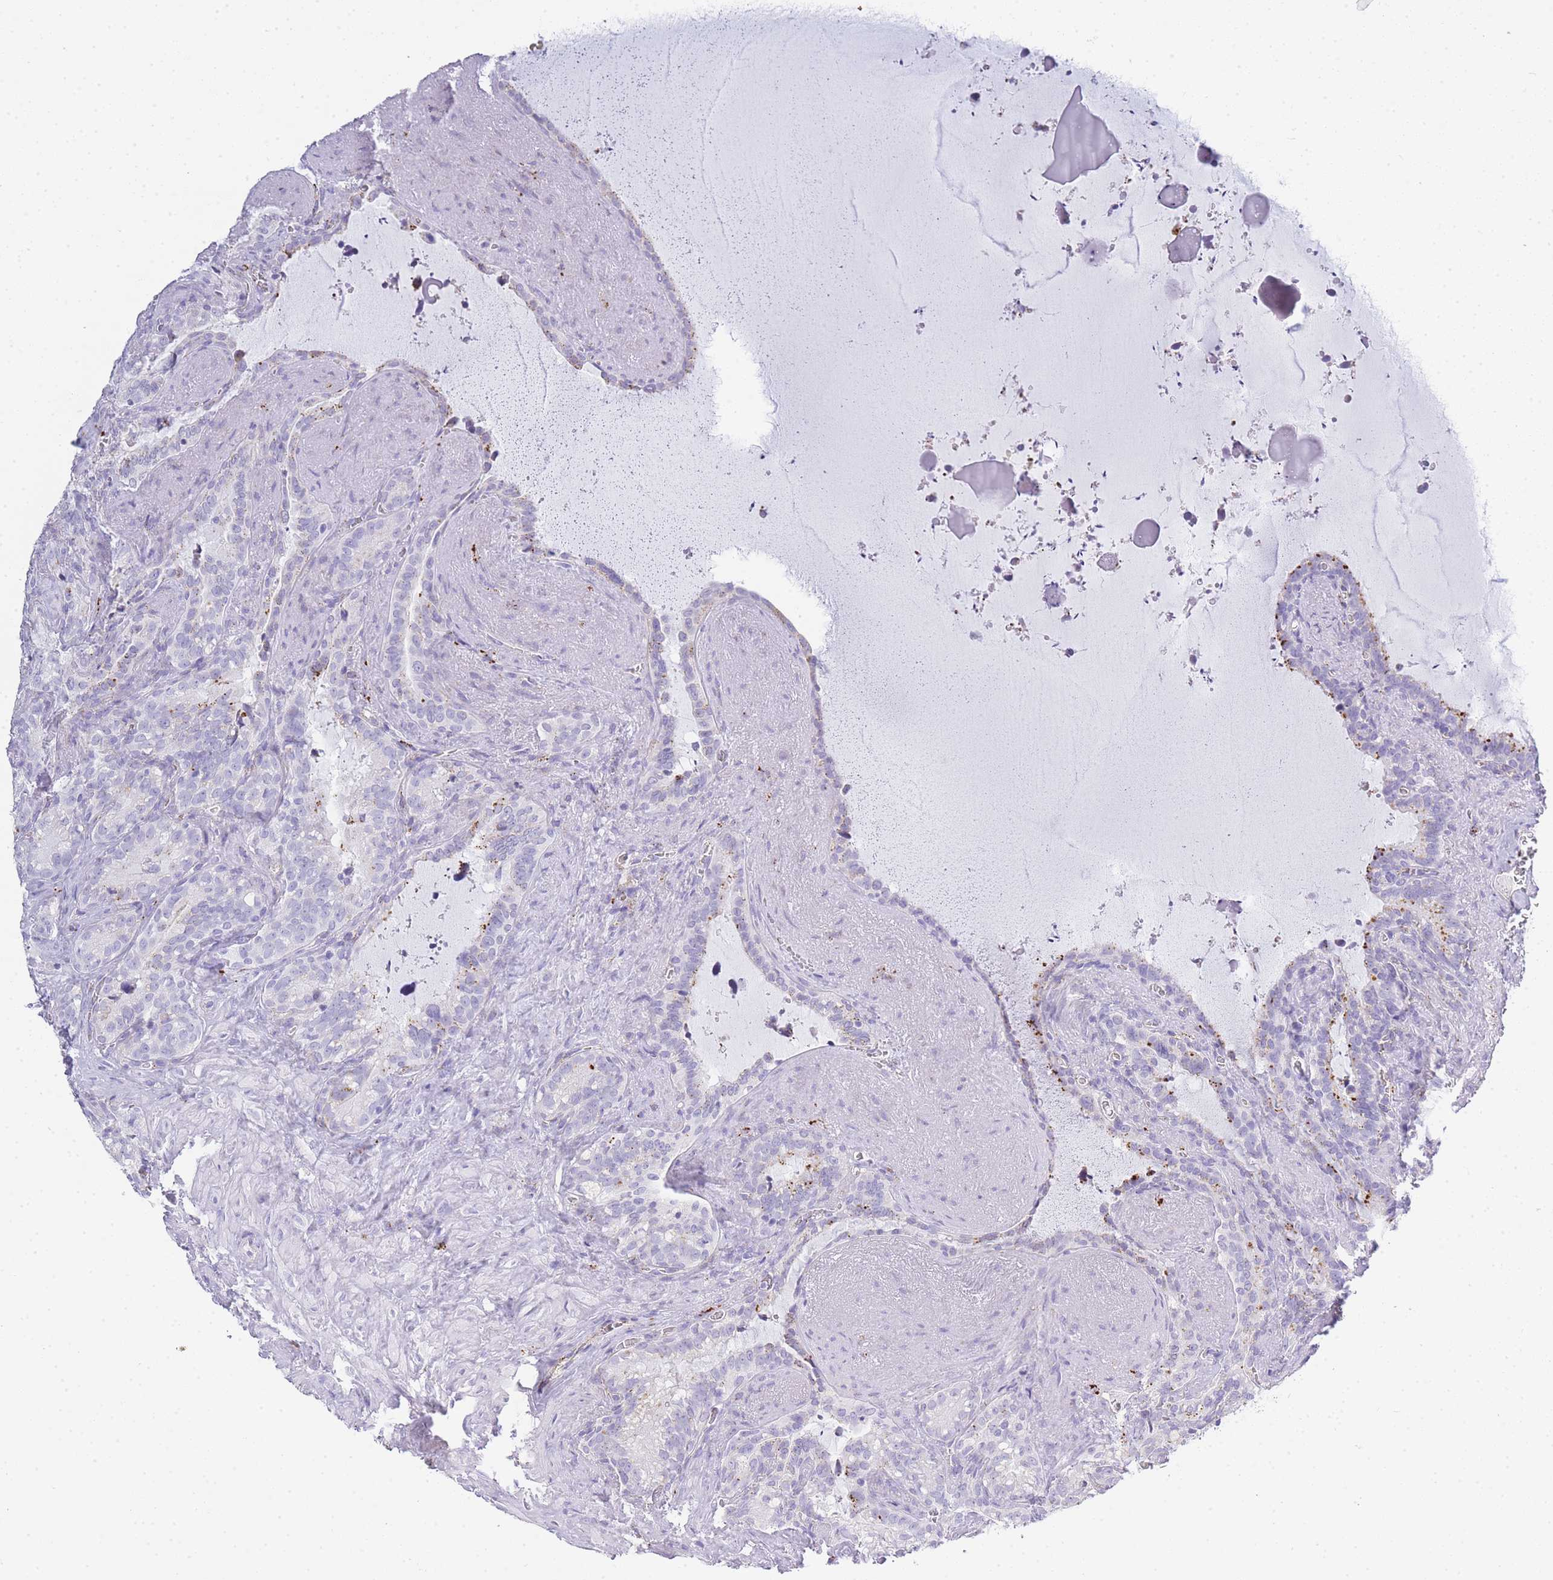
{"staining": {"intensity": "negative", "quantity": "none", "location": "none"}, "tissue": "seminal vesicle", "cell_type": "Glandular cells", "image_type": "normal", "snomed": [{"axis": "morphology", "description": "Normal tissue, NOS"}, {"axis": "topography", "description": "Prostate"}, {"axis": "topography", "description": "Seminal veicle"}], "caption": "High power microscopy photomicrograph of an immunohistochemistry image of unremarkable seminal vesicle, revealing no significant expression in glandular cells.", "gene": "RHO", "patient": {"sex": "male", "age": 58}}